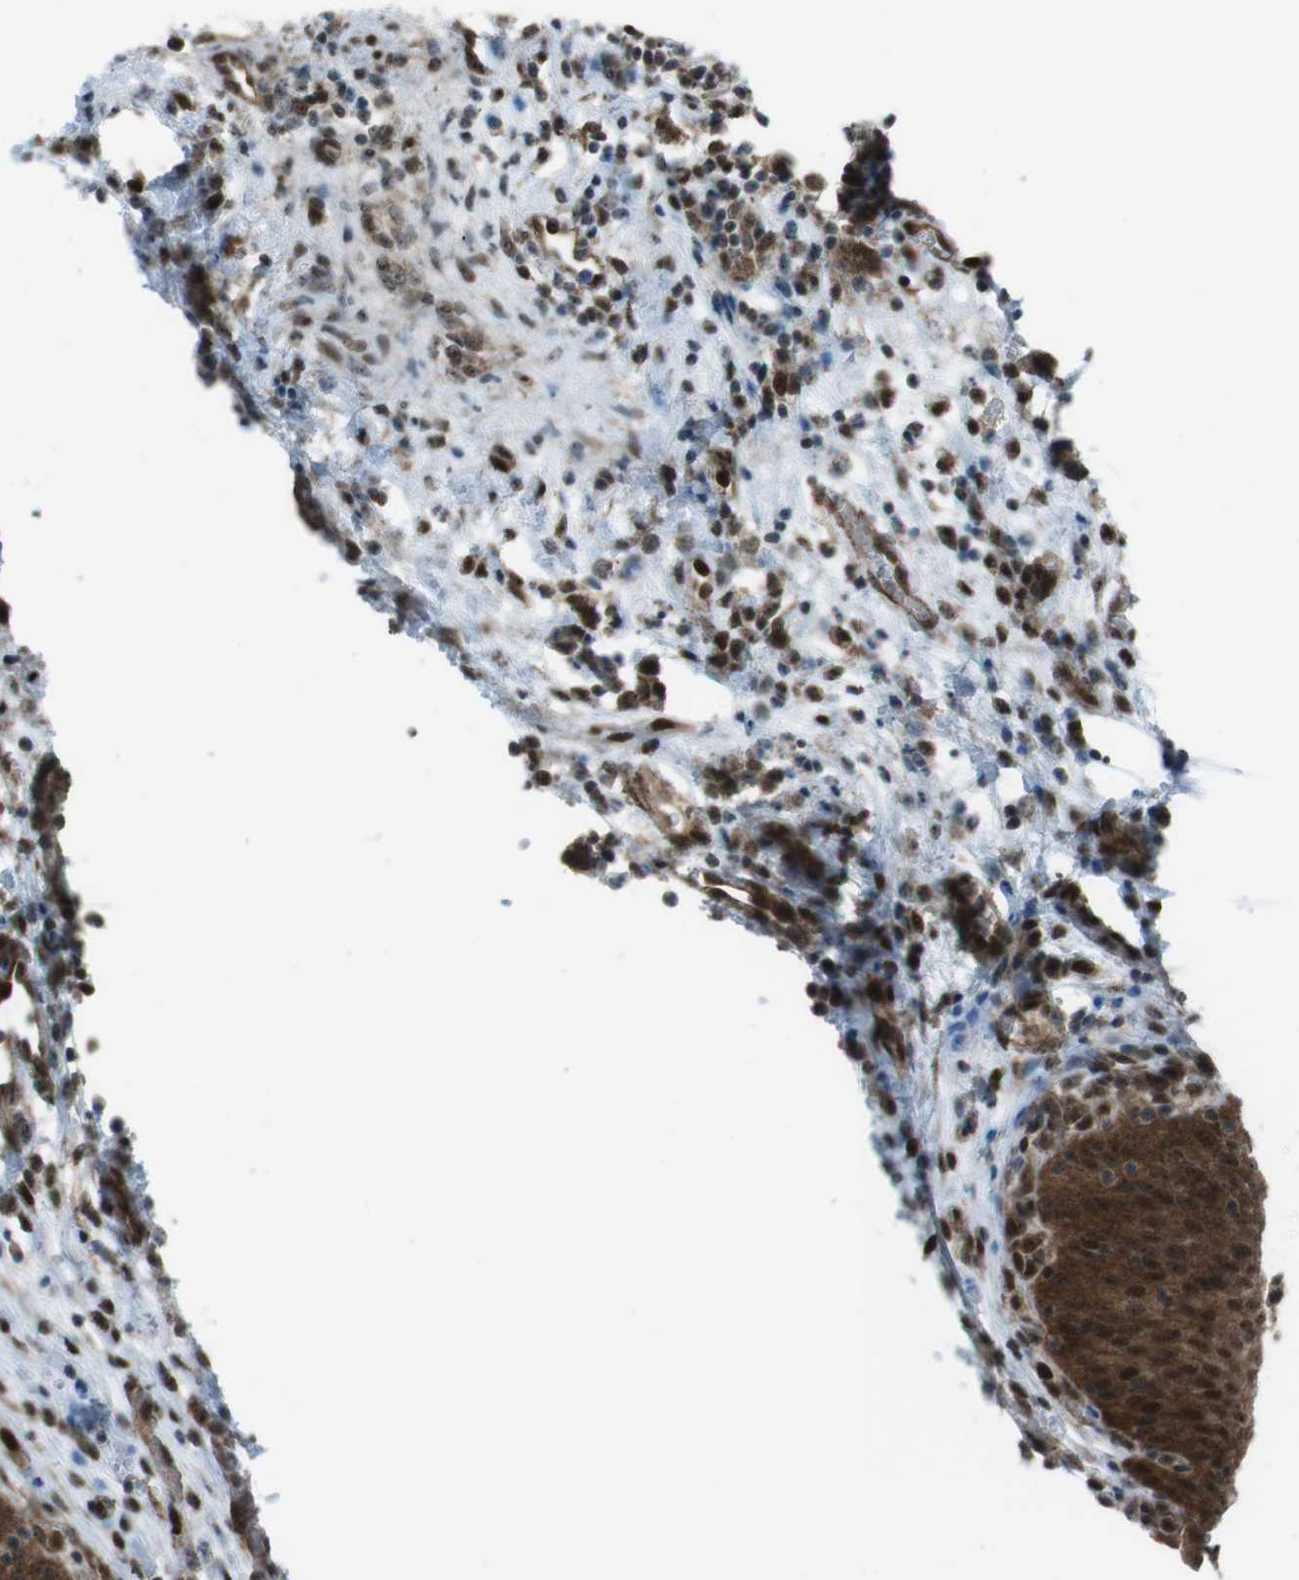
{"staining": {"intensity": "strong", "quantity": ">75%", "location": "cytoplasmic/membranous,nuclear"}, "tissue": "urinary bladder", "cell_type": "Urothelial cells", "image_type": "normal", "snomed": [{"axis": "morphology", "description": "Normal tissue, NOS"}, {"axis": "morphology", "description": "Dysplasia, NOS"}, {"axis": "topography", "description": "Urinary bladder"}], "caption": "Immunohistochemistry (IHC) (DAB) staining of unremarkable human urinary bladder shows strong cytoplasmic/membranous,nuclear protein expression in about >75% of urothelial cells. The staining was performed using DAB (3,3'-diaminobenzidine), with brown indicating positive protein expression. Nuclei are stained blue with hematoxylin.", "gene": "CSNK1D", "patient": {"sex": "male", "age": 35}}